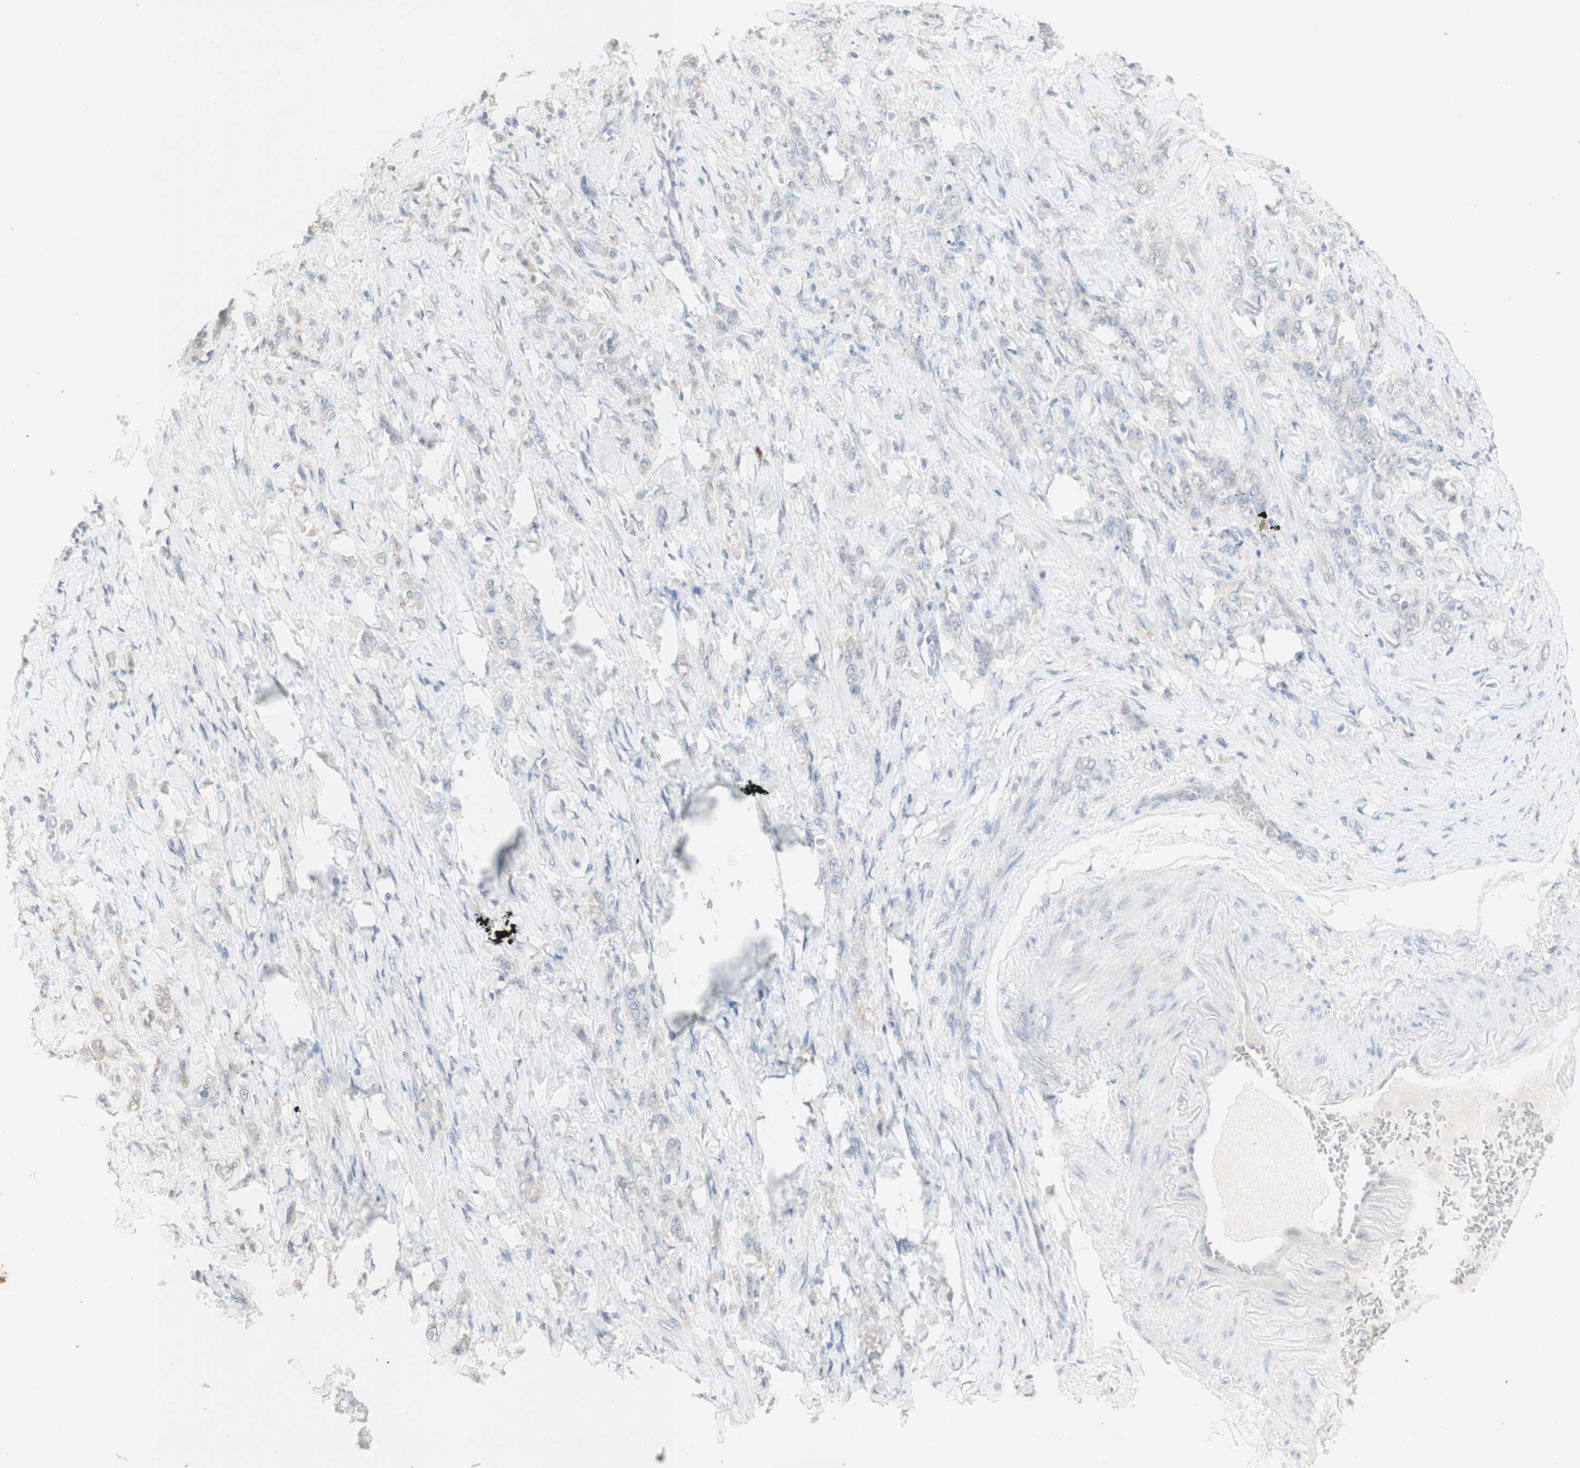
{"staining": {"intensity": "negative", "quantity": "none", "location": "none"}, "tissue": "stomach cancer", "cell_type": "Tumor cells", "image_type": "cancer", "snomed": [{"axis": "morphology", "description": "Adenocarcinoma, NOS"}, {"axis": "topography", "description": "Stomach"}], "caption": "The photomicrograph displays no staining of tumor cells in stomach adenocarcinoma.", "gene": "ATP6V1B1", "patient": {"sex": "male", "age": 82}}